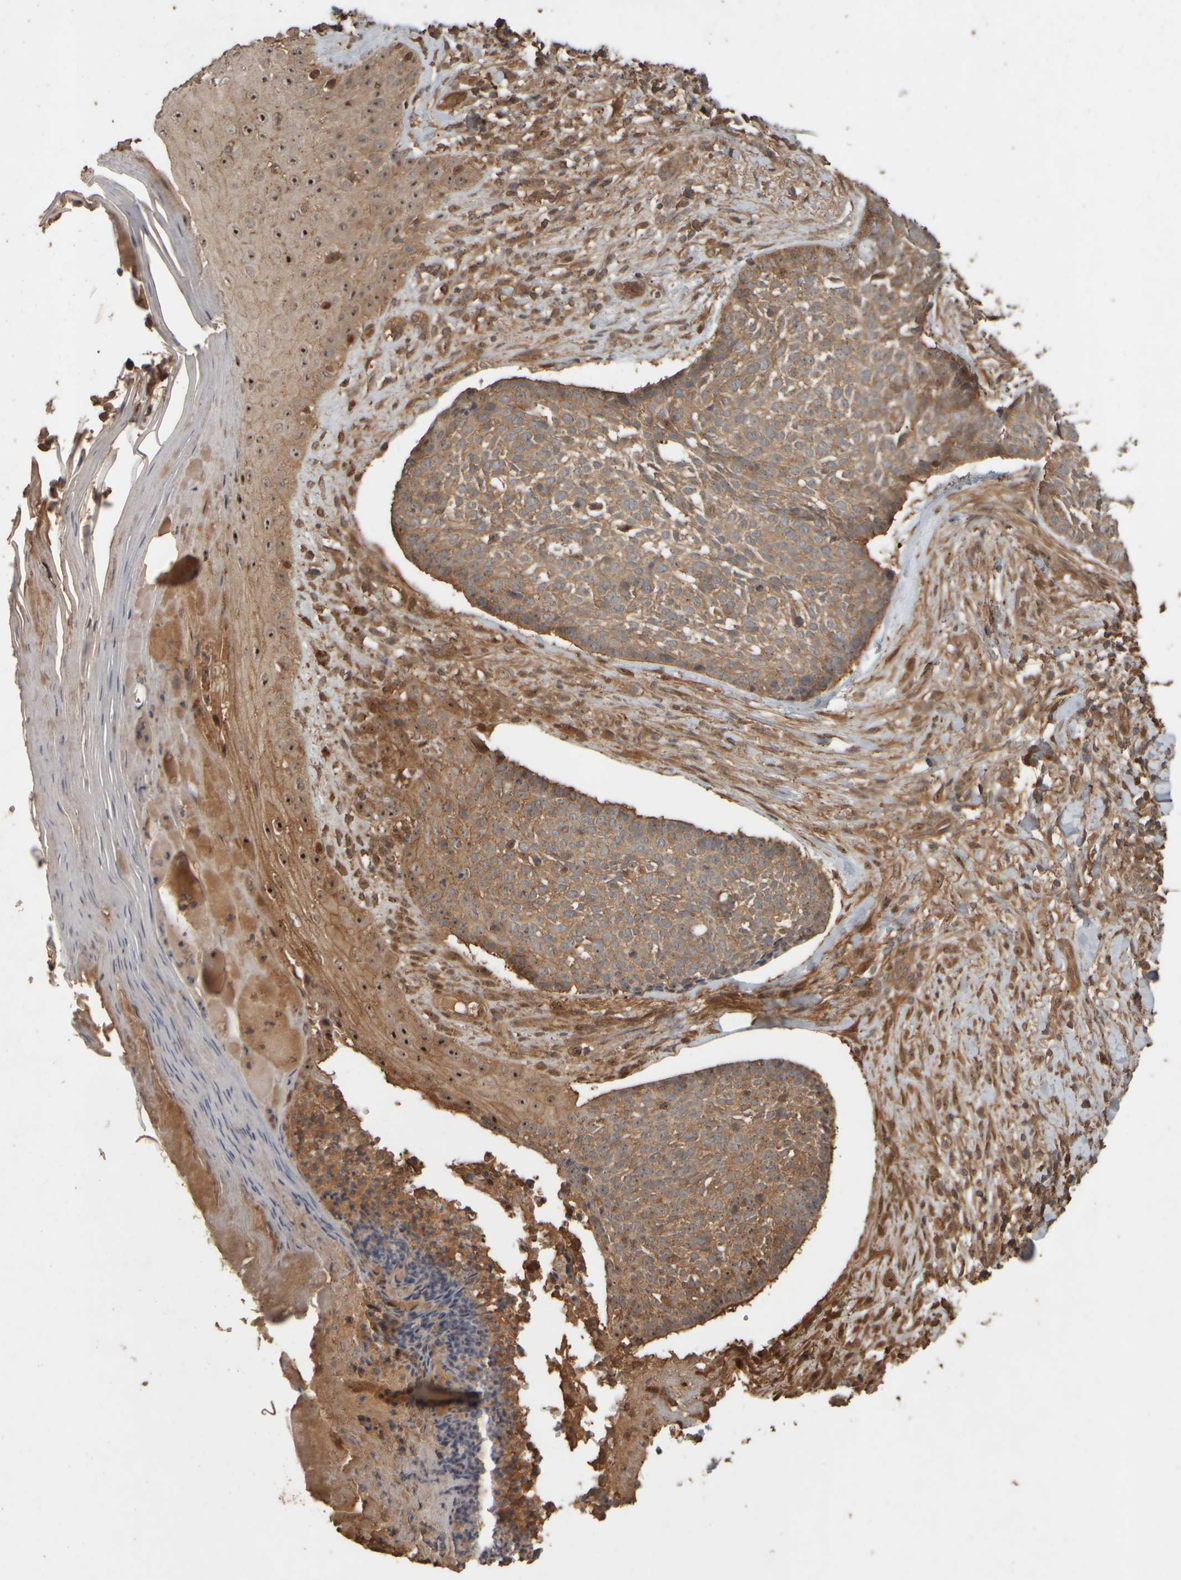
{"staining": {"intensity": "moderate", "quantity": ">75%", "location": "cytoplasmic/membranous,nuclear"}, "tissue": "skin cancer", "cell_type": "Tumor cells", "image_type": "cancer", "snomed": [{"axis": "morphology", "description": "Normal tissue, NOS"}, {"axis": "morphology", "description": "Basal cell carcinoma"}, {"axis": "topography", "description": "Skin"}], "caption": "Skin cancer stained with a protein marker displays moderate staining in tumor cells.", "gene": "SPHK1", "patient": {"sex": "male", "age": 67}}